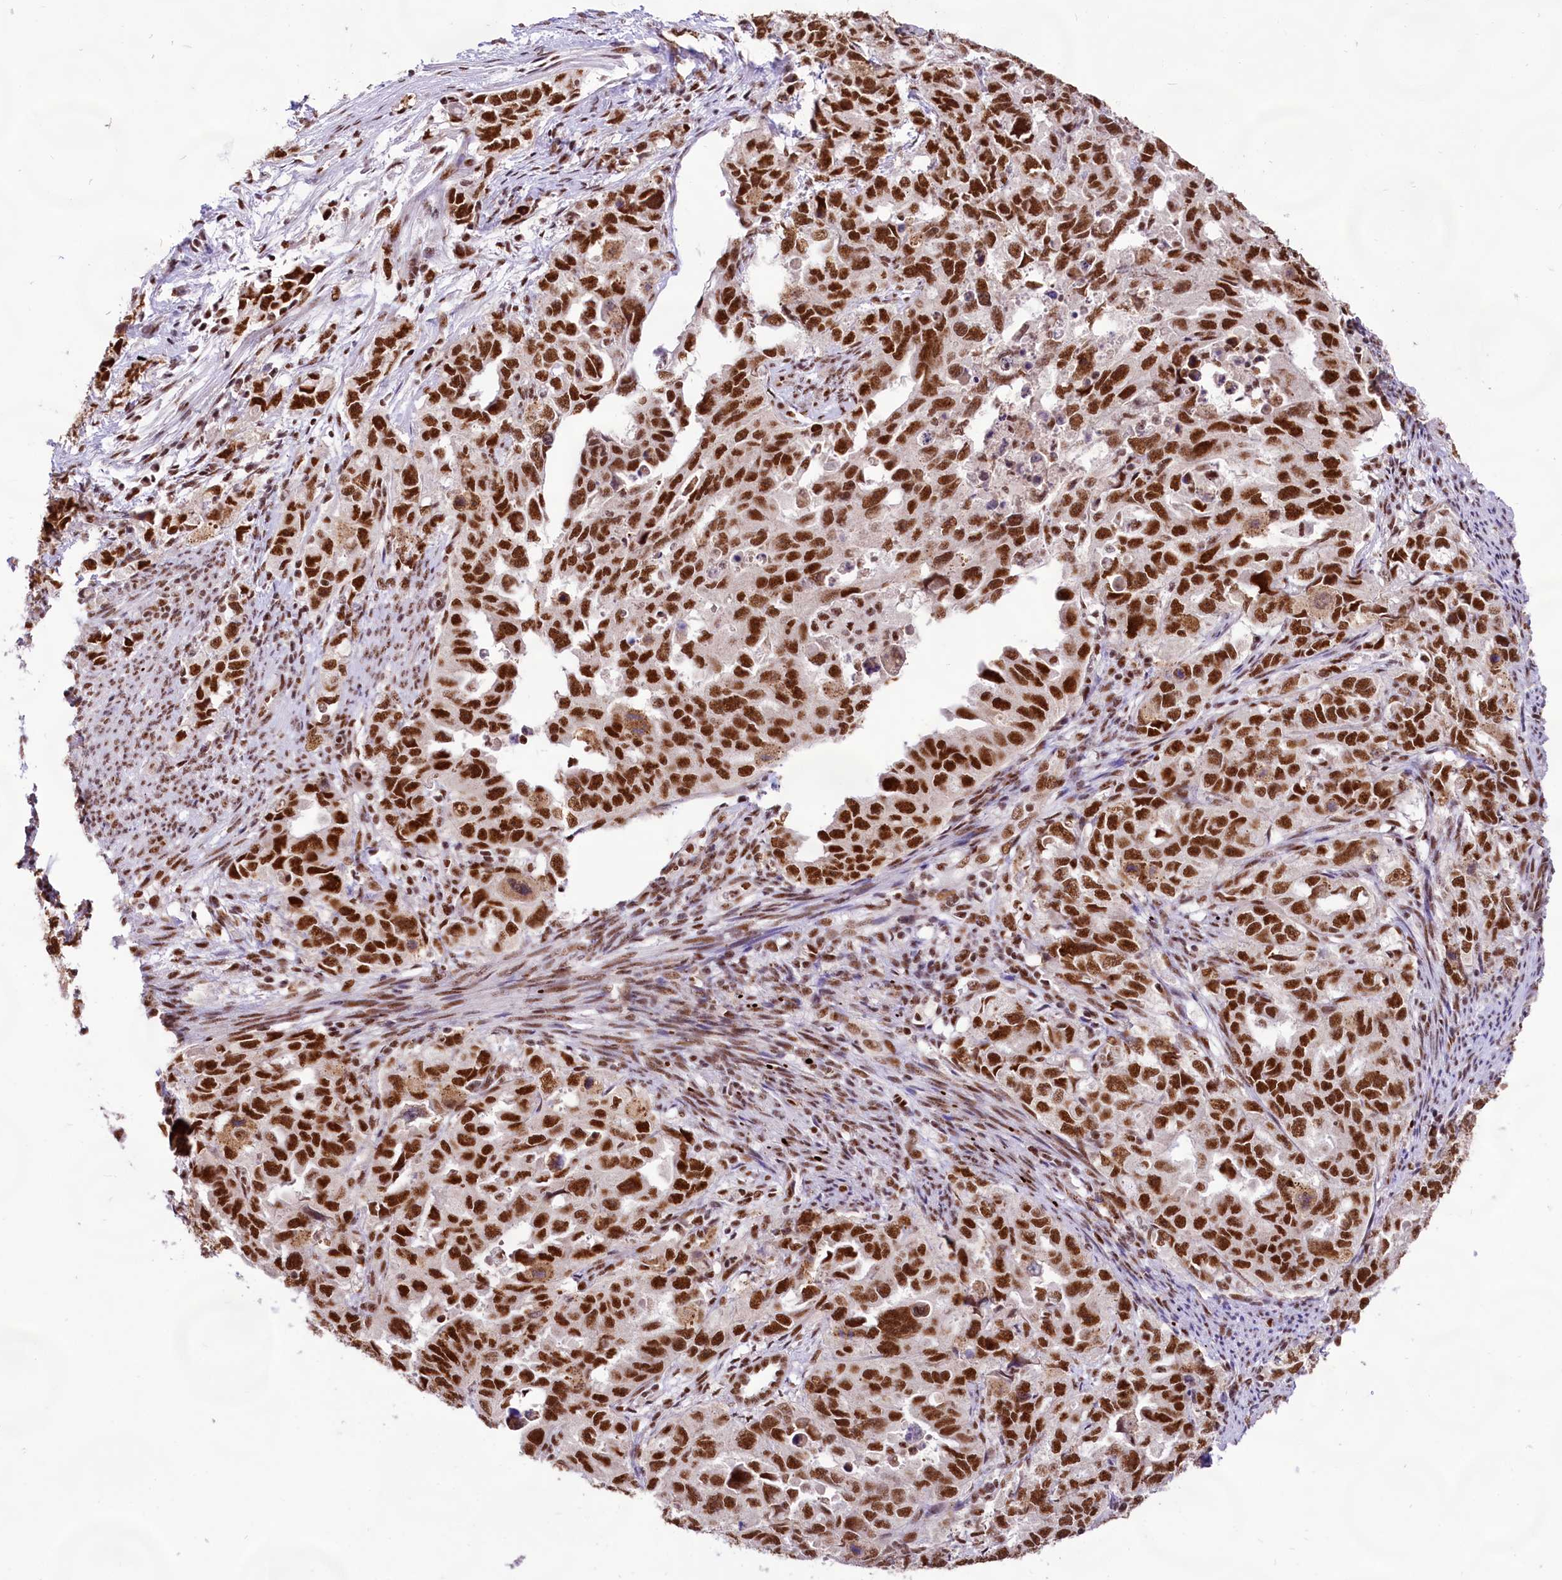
{"staining": {"intensity": "strong", "quantity": ">75%", "location": "nuclear"}, "tissue": "endometrial cancer", "cell_type": "Tumor cells", "image_type": "cancer", "snomed": [{"axis": "morphology", "description": "Adenocarcinoma, NOS"}, {"axis": "topography", "description": "Endometrium"}], "caption": "Adenocarcinoma (endometrial) stained with a protein marker displays strong staining in tumor cells.", "gene": "HIRA", "patient": {"sex": "female", "age": 65}}